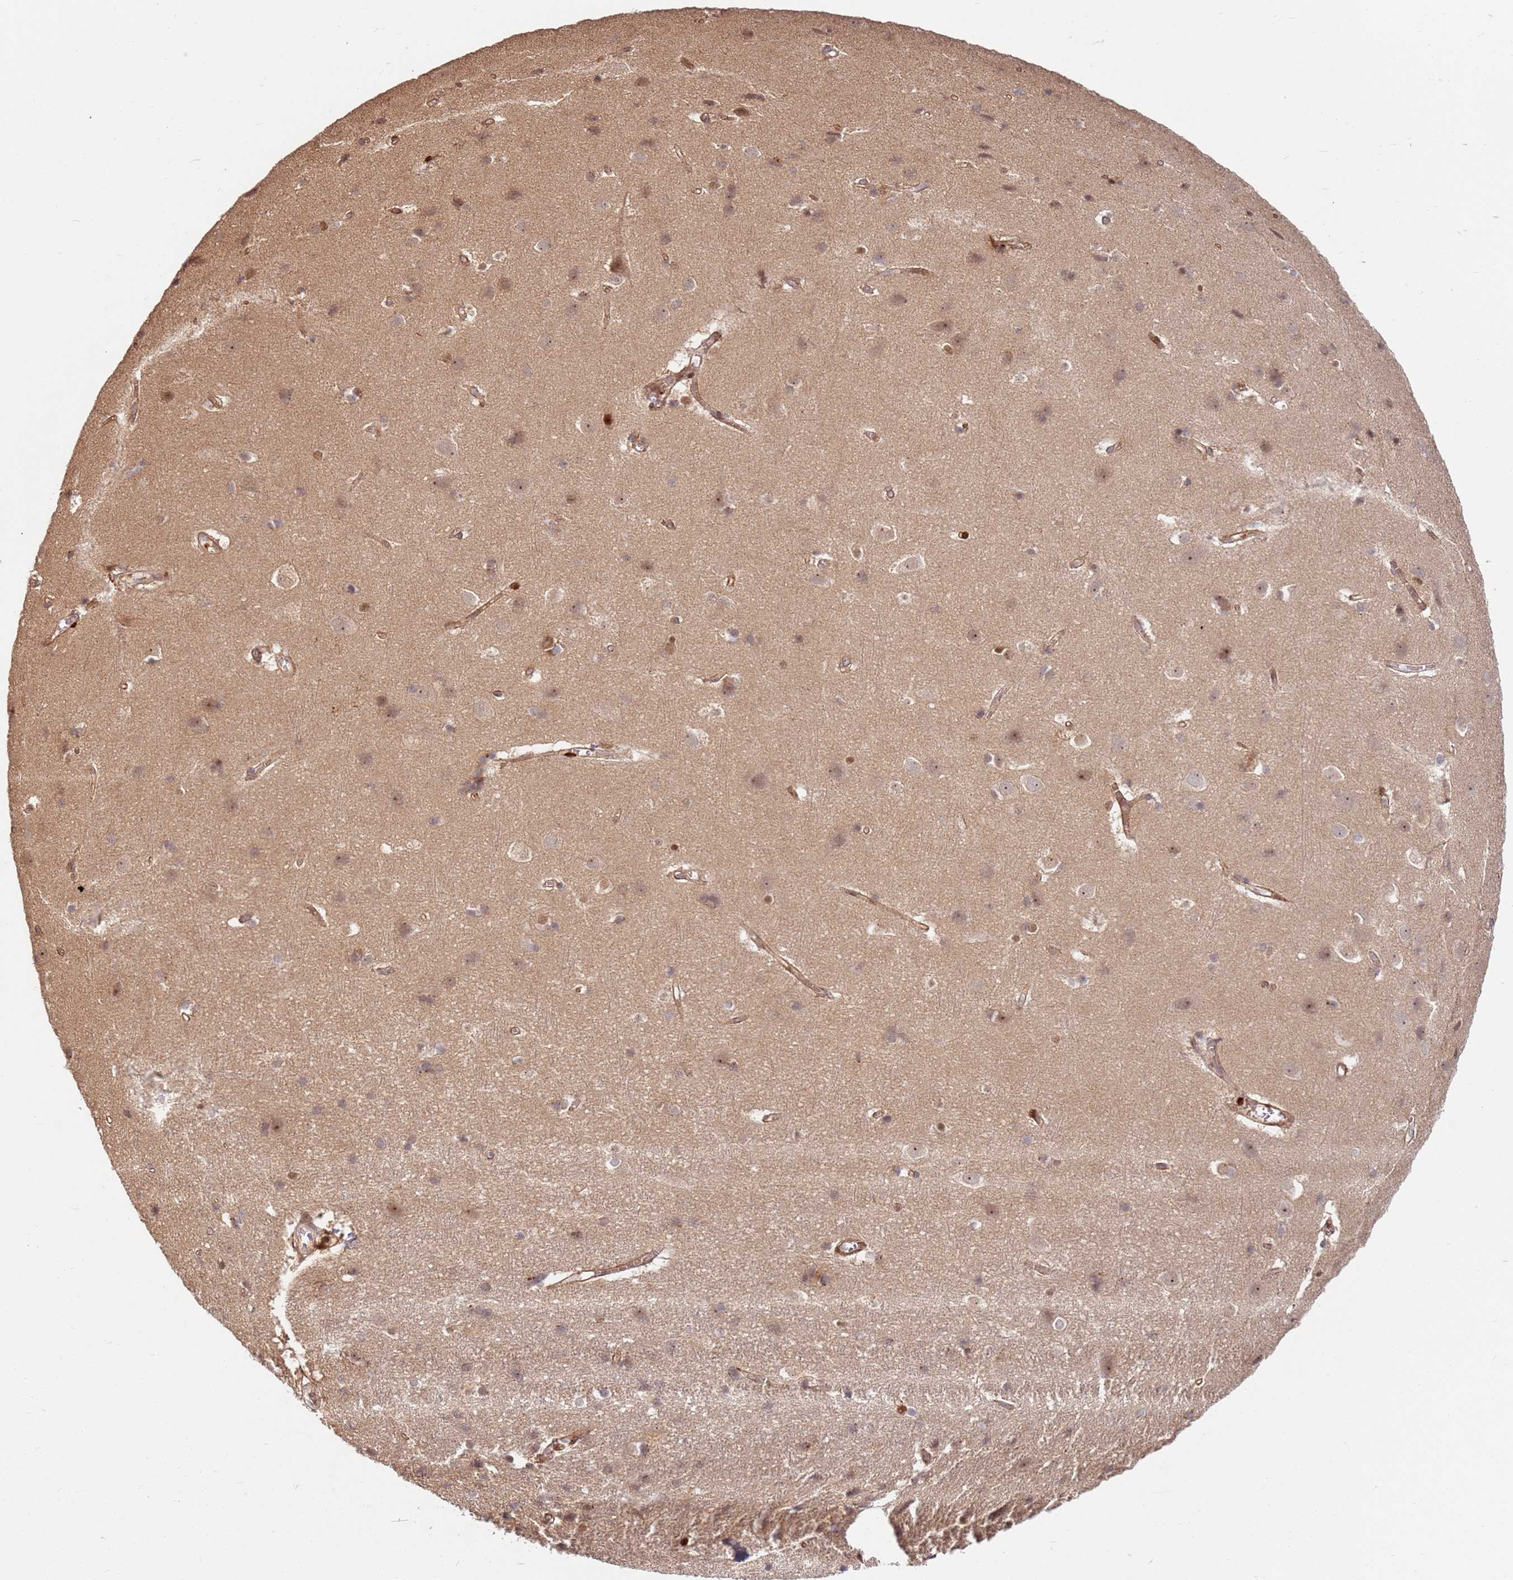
{"staining": {"intensity": "moderate", "quantity": ">75%", "location": "cytoplasmic/membranous,nuclear"}, "tissue": "cerebral cortex", "cell_type": "Endothelial cells", "image_type": "normal", "snomed": [{"axis": "morphology", "description": "Normal tissue, NOS"}, {"axis": "topography", "description": "Cerebral cortex"}], "caption": "Immunohistochemical staining of benign human cerebral cortex reveals medium levels of moderate cytoplasmic/membranous,nuclear positivity in about >75% of endothelial cells.", "gene": "TMEM233", "patient": {"sex": "male", "age": 54}}